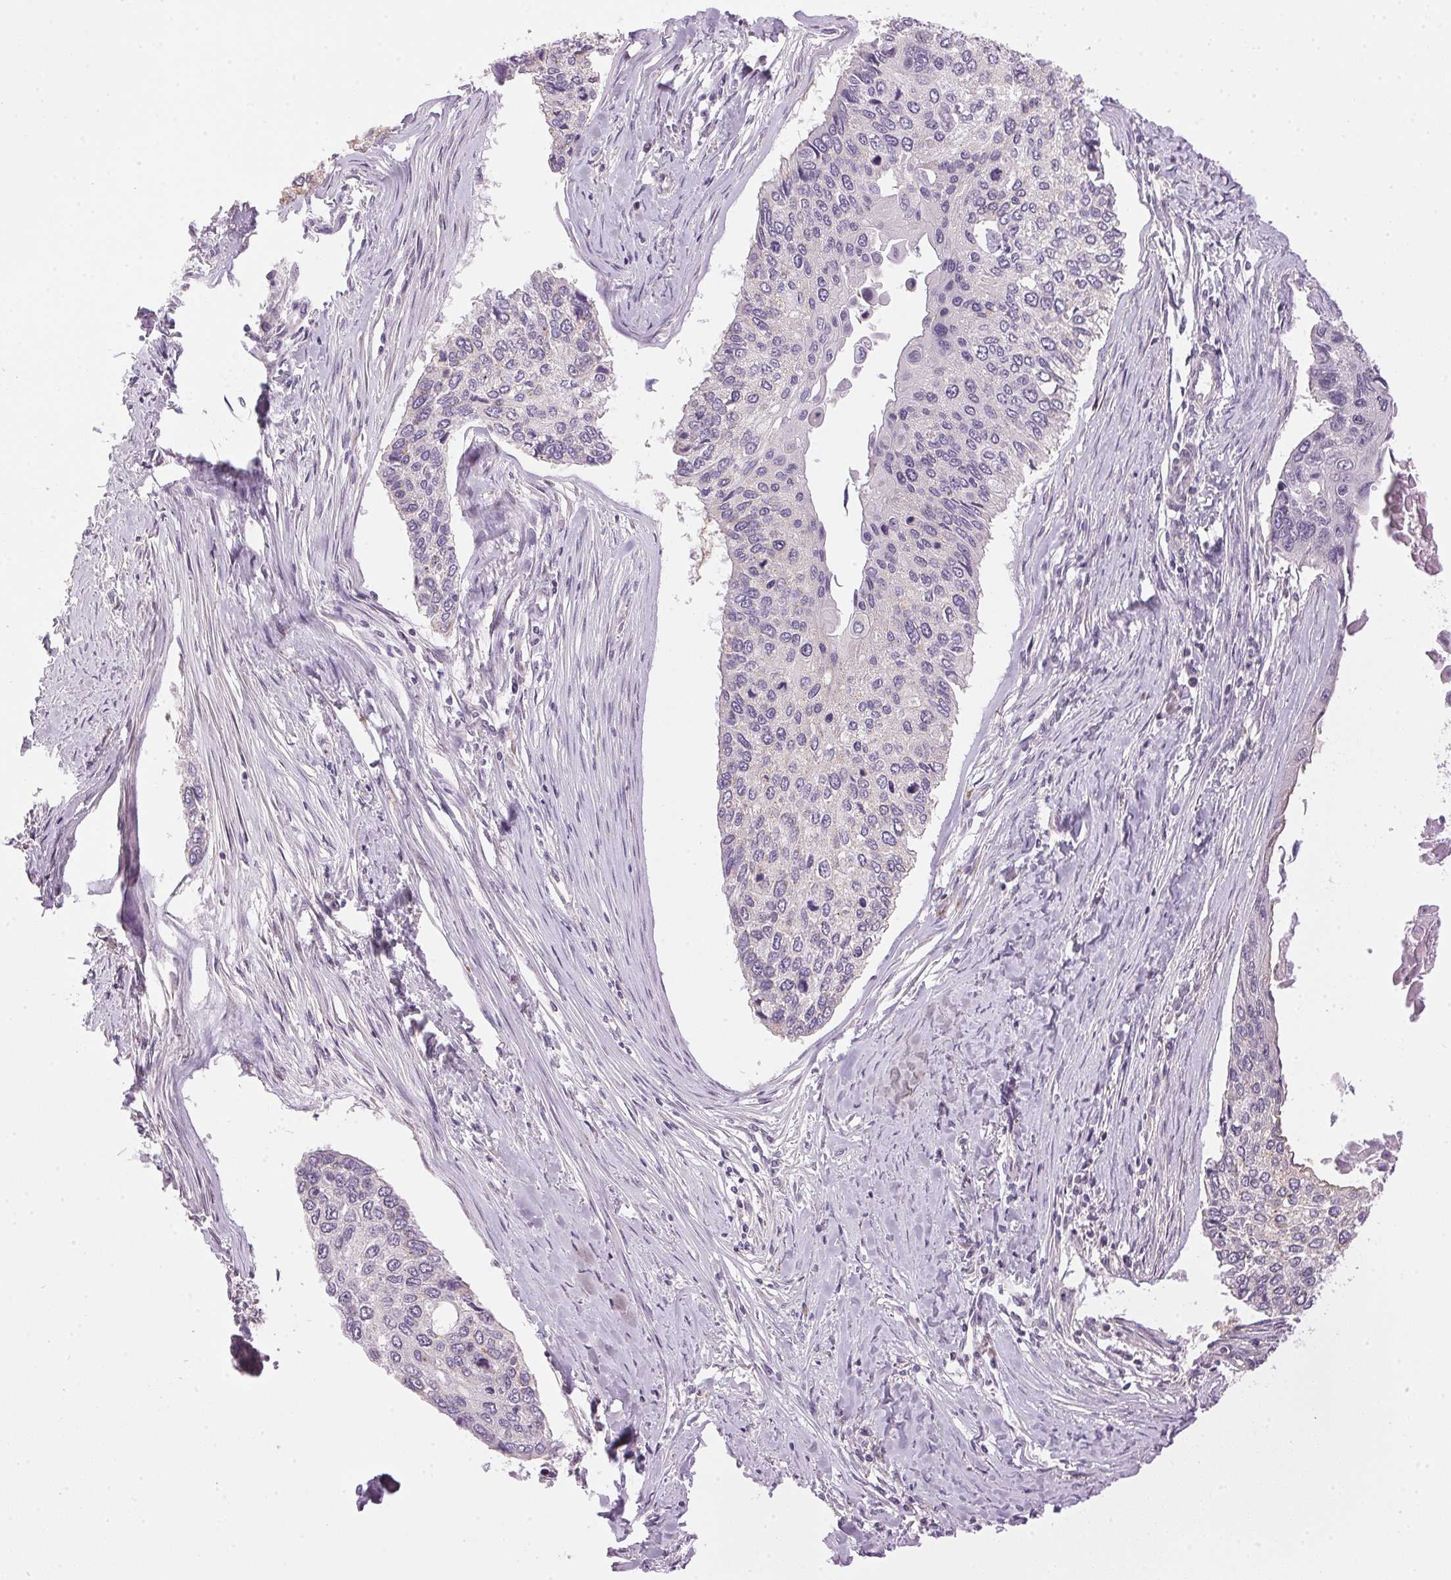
{"staining": {"intensity": "negative", "quantity": "none", "location": "none"}, "tissue": "lung cancer", "cell_type": "Tumor cells", "image_type": "cancer", "snomed": [{"axis": "morphology", "description": "Squamous cell carcinoma, NOS"}, {"axis": "morphology", "description": "Squamous cell carcinoma, metastatic, NOS"}, {"axis": "topography", "description": "Lung"}], "caption": "A micrograph of human lung cancer is negative for staining in tumor cells.", "gene": "GOLPH3", "patient": {"sex": "male", "age": 63}}